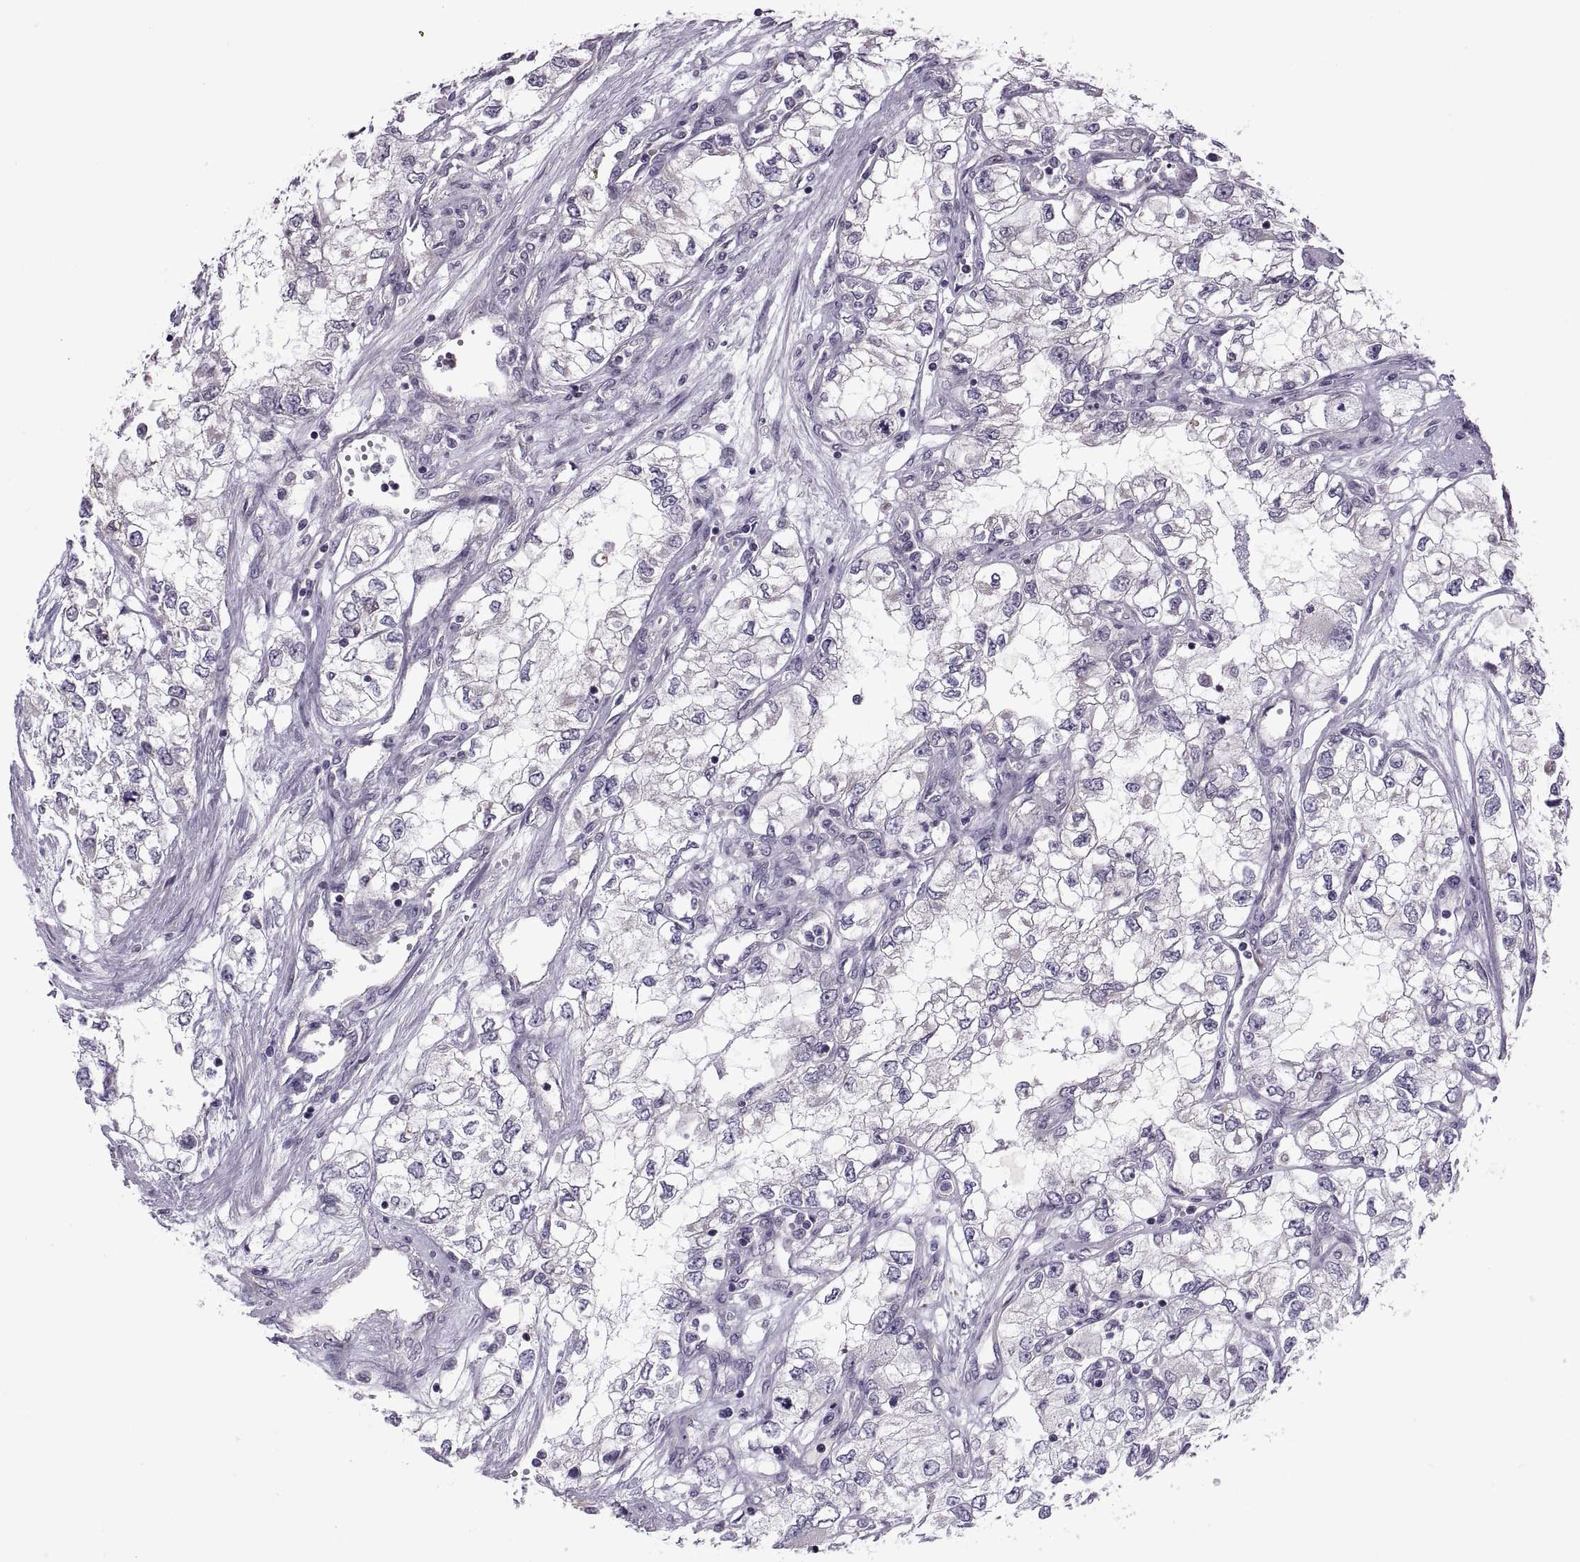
{"staining": {"intensity": "negative", "quantity": "none", "location": "none"}, "tissue": "renal cancer", "cell_type": "Tumor cells", "image_type": "cancer", "snomed": [{"axis": "morphology", "description": "Adenocarcinoma, NOS"}, {"axis": "topography", "description": "Kidney"}], "caption": "This is an IHC histopathology image of human renal cancer (adenocarcinoma). There is no staining in tumor cells.", "gene": "ODF3", "patient": {"sex": "female", "age": 59}}